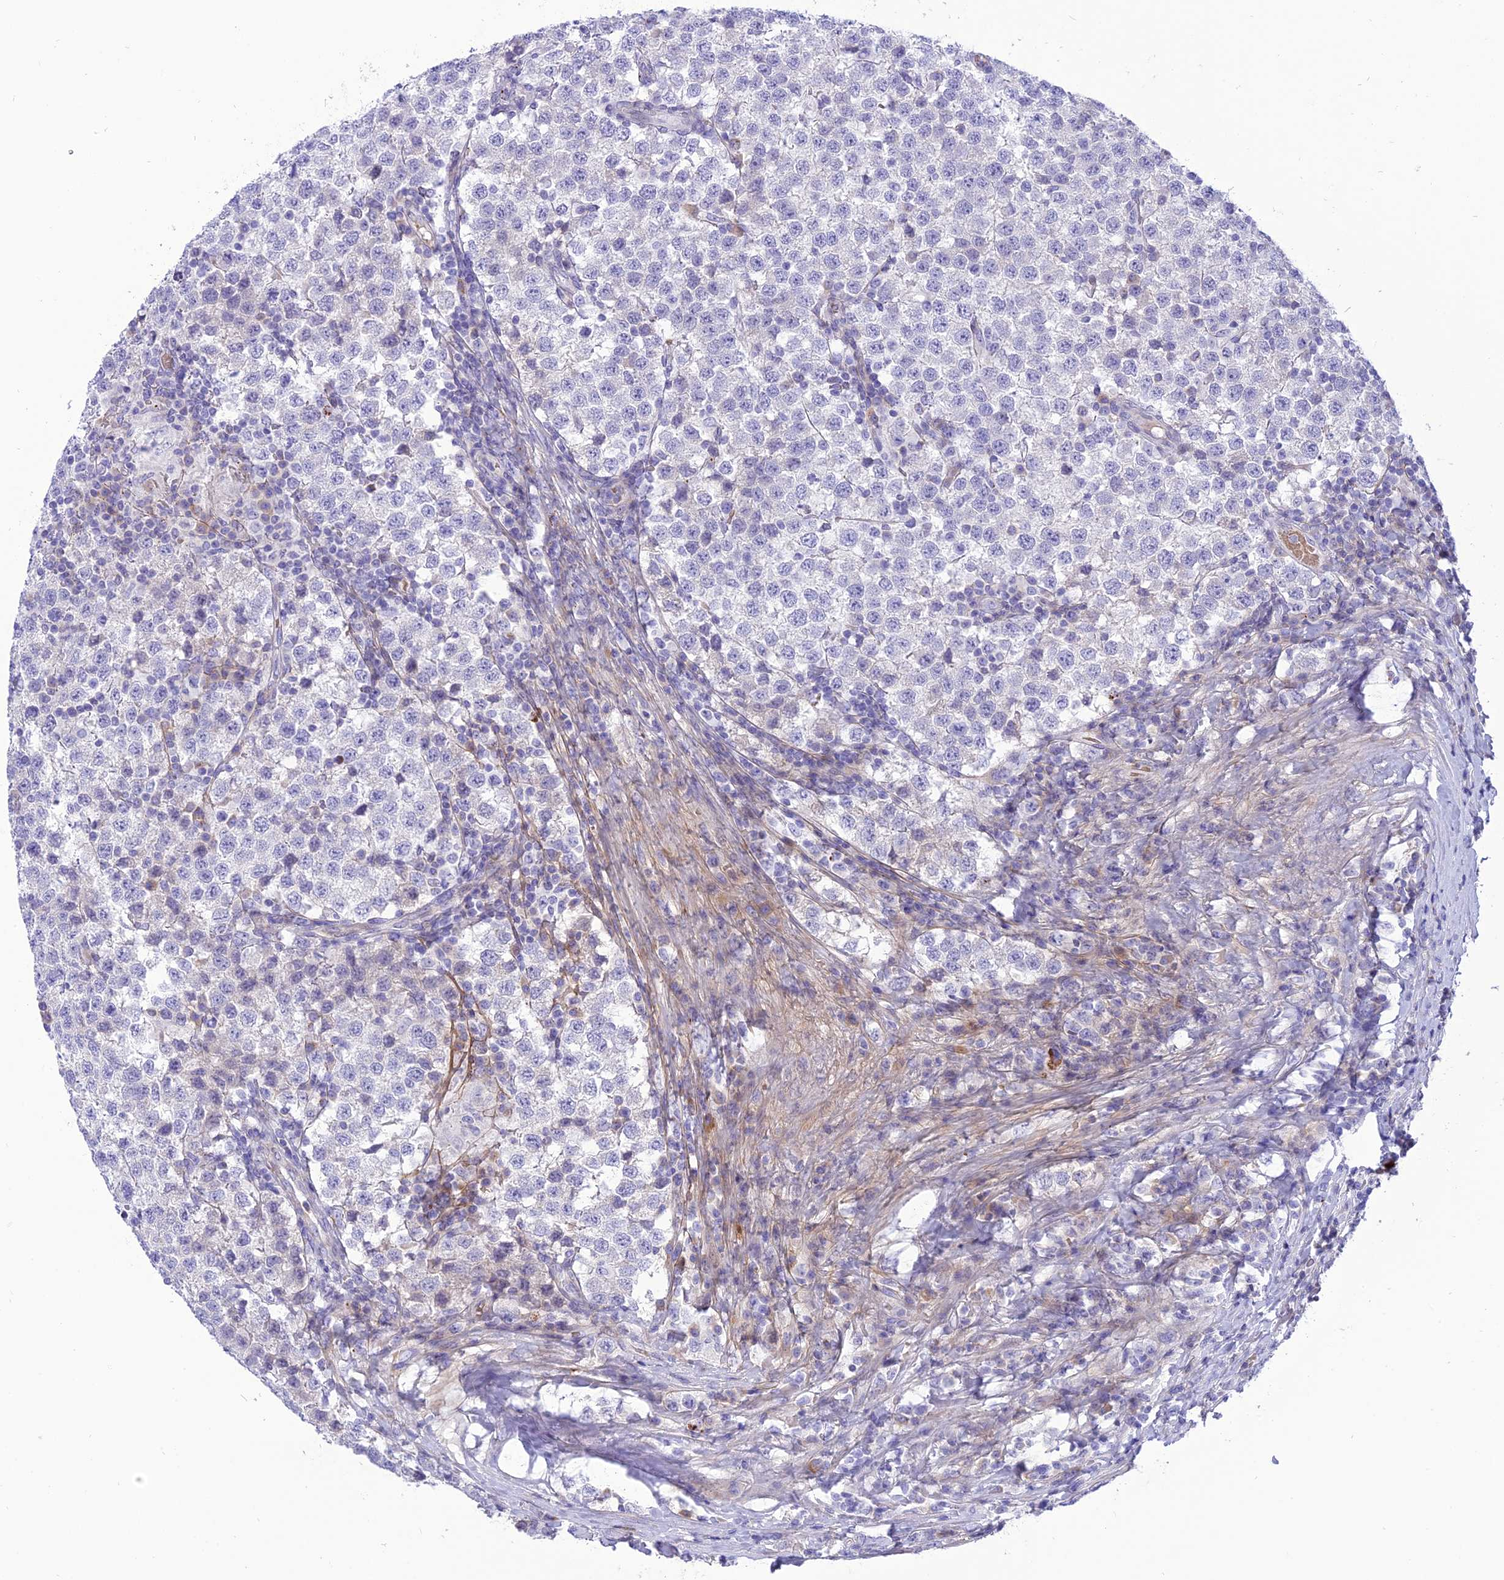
{"staining": {"intensity": "negative", "quantity": "none", "location": "none"}, "tissue": "testis cancer", "cell_type": "Tumor cells", "image_type": "cancer", "snomed": [{"axis": "morphology", "description": "Seminoma, NOS"}, {"axis": "topography", "description": "Testis"}], "caption": "Testis seminoma was stained to show a protein in brown. There is no significant staining in tumor cells.", "gene": "MBD3L1", "patient": {"sex": "male", "age": 34}}